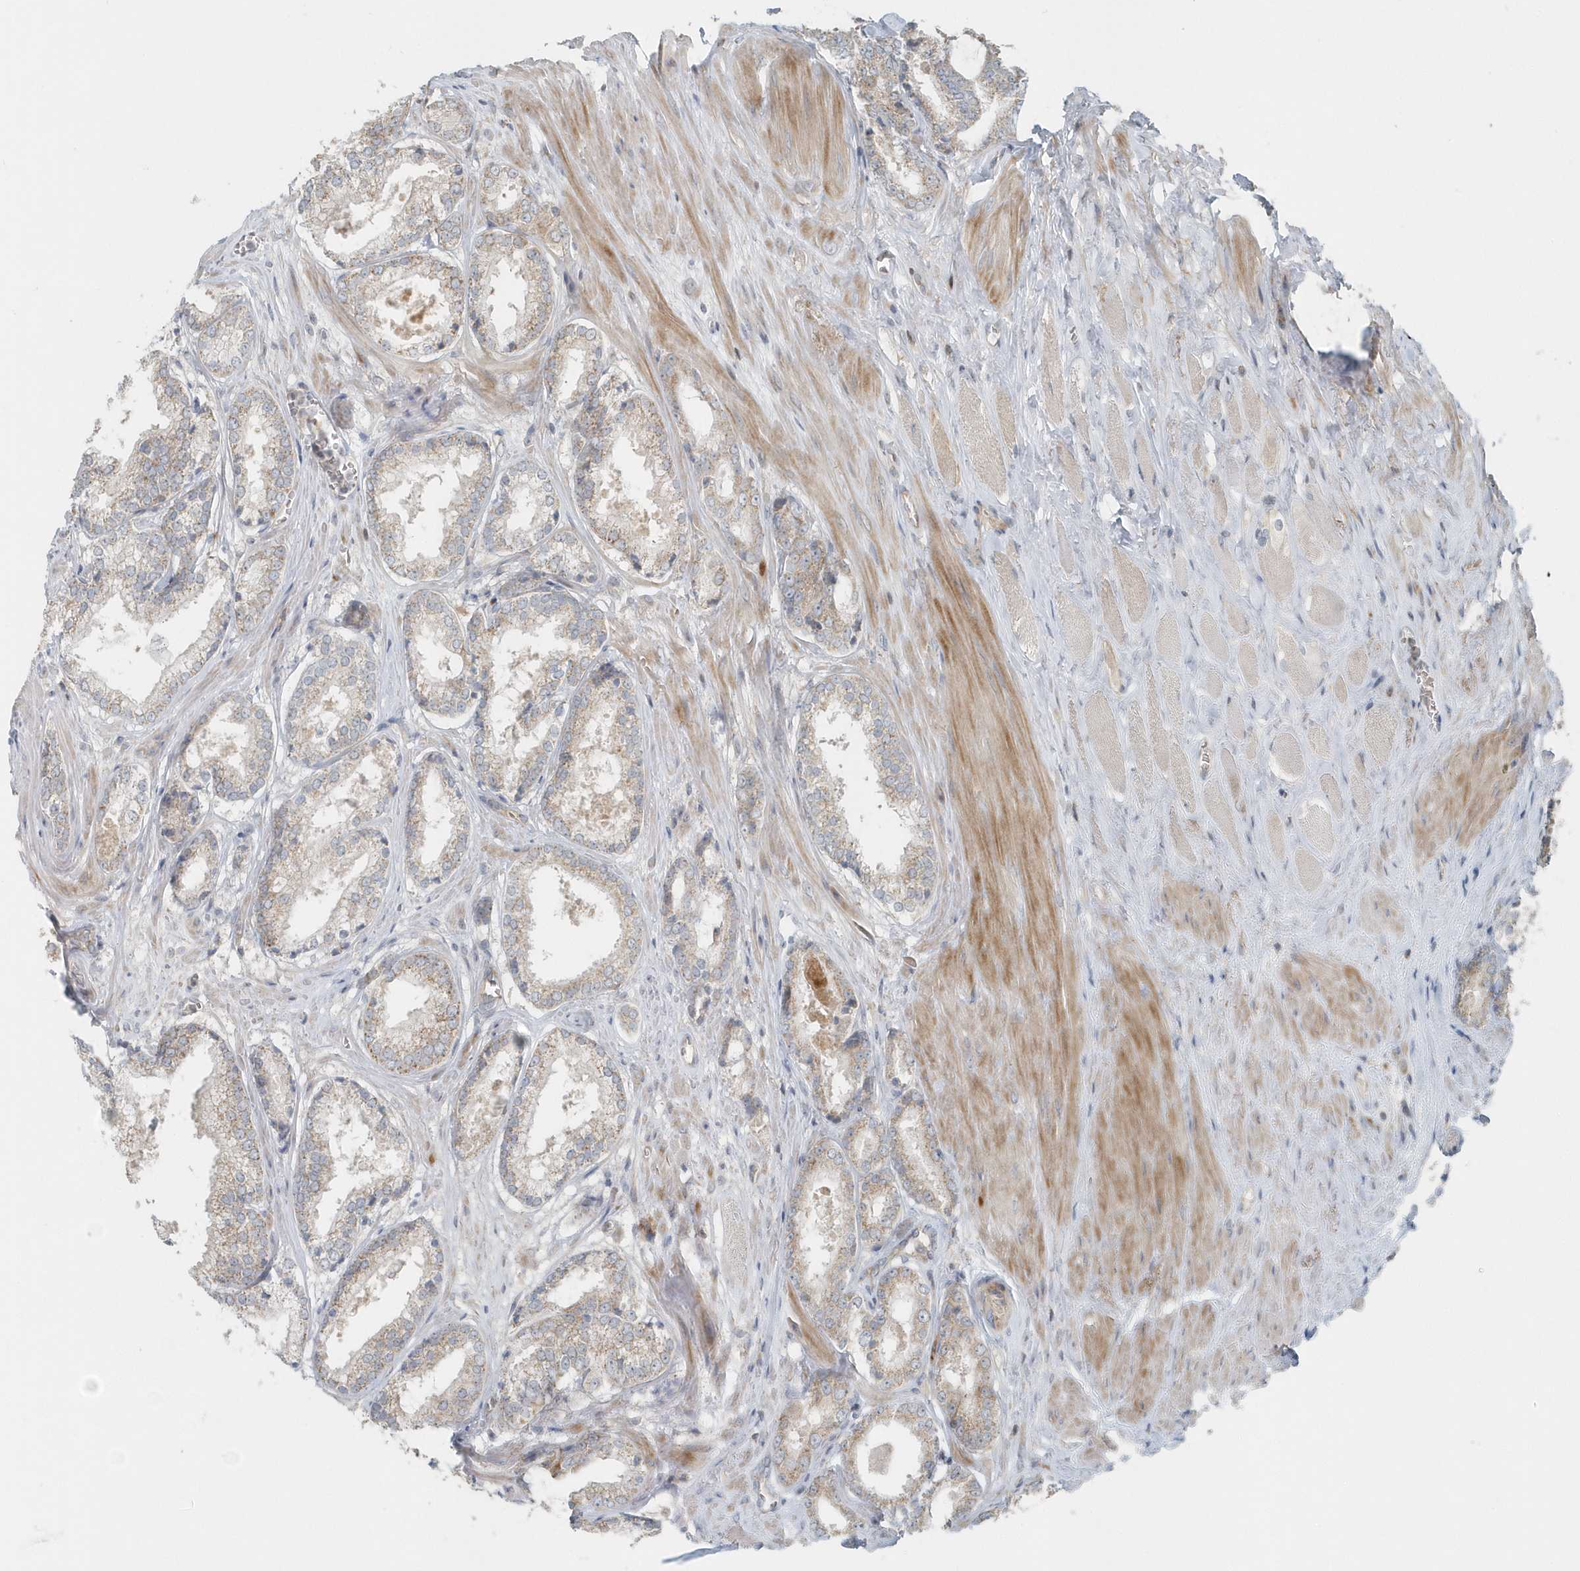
{"staining": {"intensity": "weak", "quantity": "<25%", "location": "cytoplasmic/membranous"}, "tissue": "prostate cancer", "cell_type": "Tumor cells", "image_type": "cancer", "snomed": [{"axis": "morphology", "description": "Adenocarcinoma, Low grade"}, {"axis": "topography", "description": "Prostate"}], "caption": "The histopathology image shows no significant staining in tumor cells of prostate adenocarcinoma (low-grade).", "gene": "MMUT", "patient": {"sex": "male", "age": 64}}